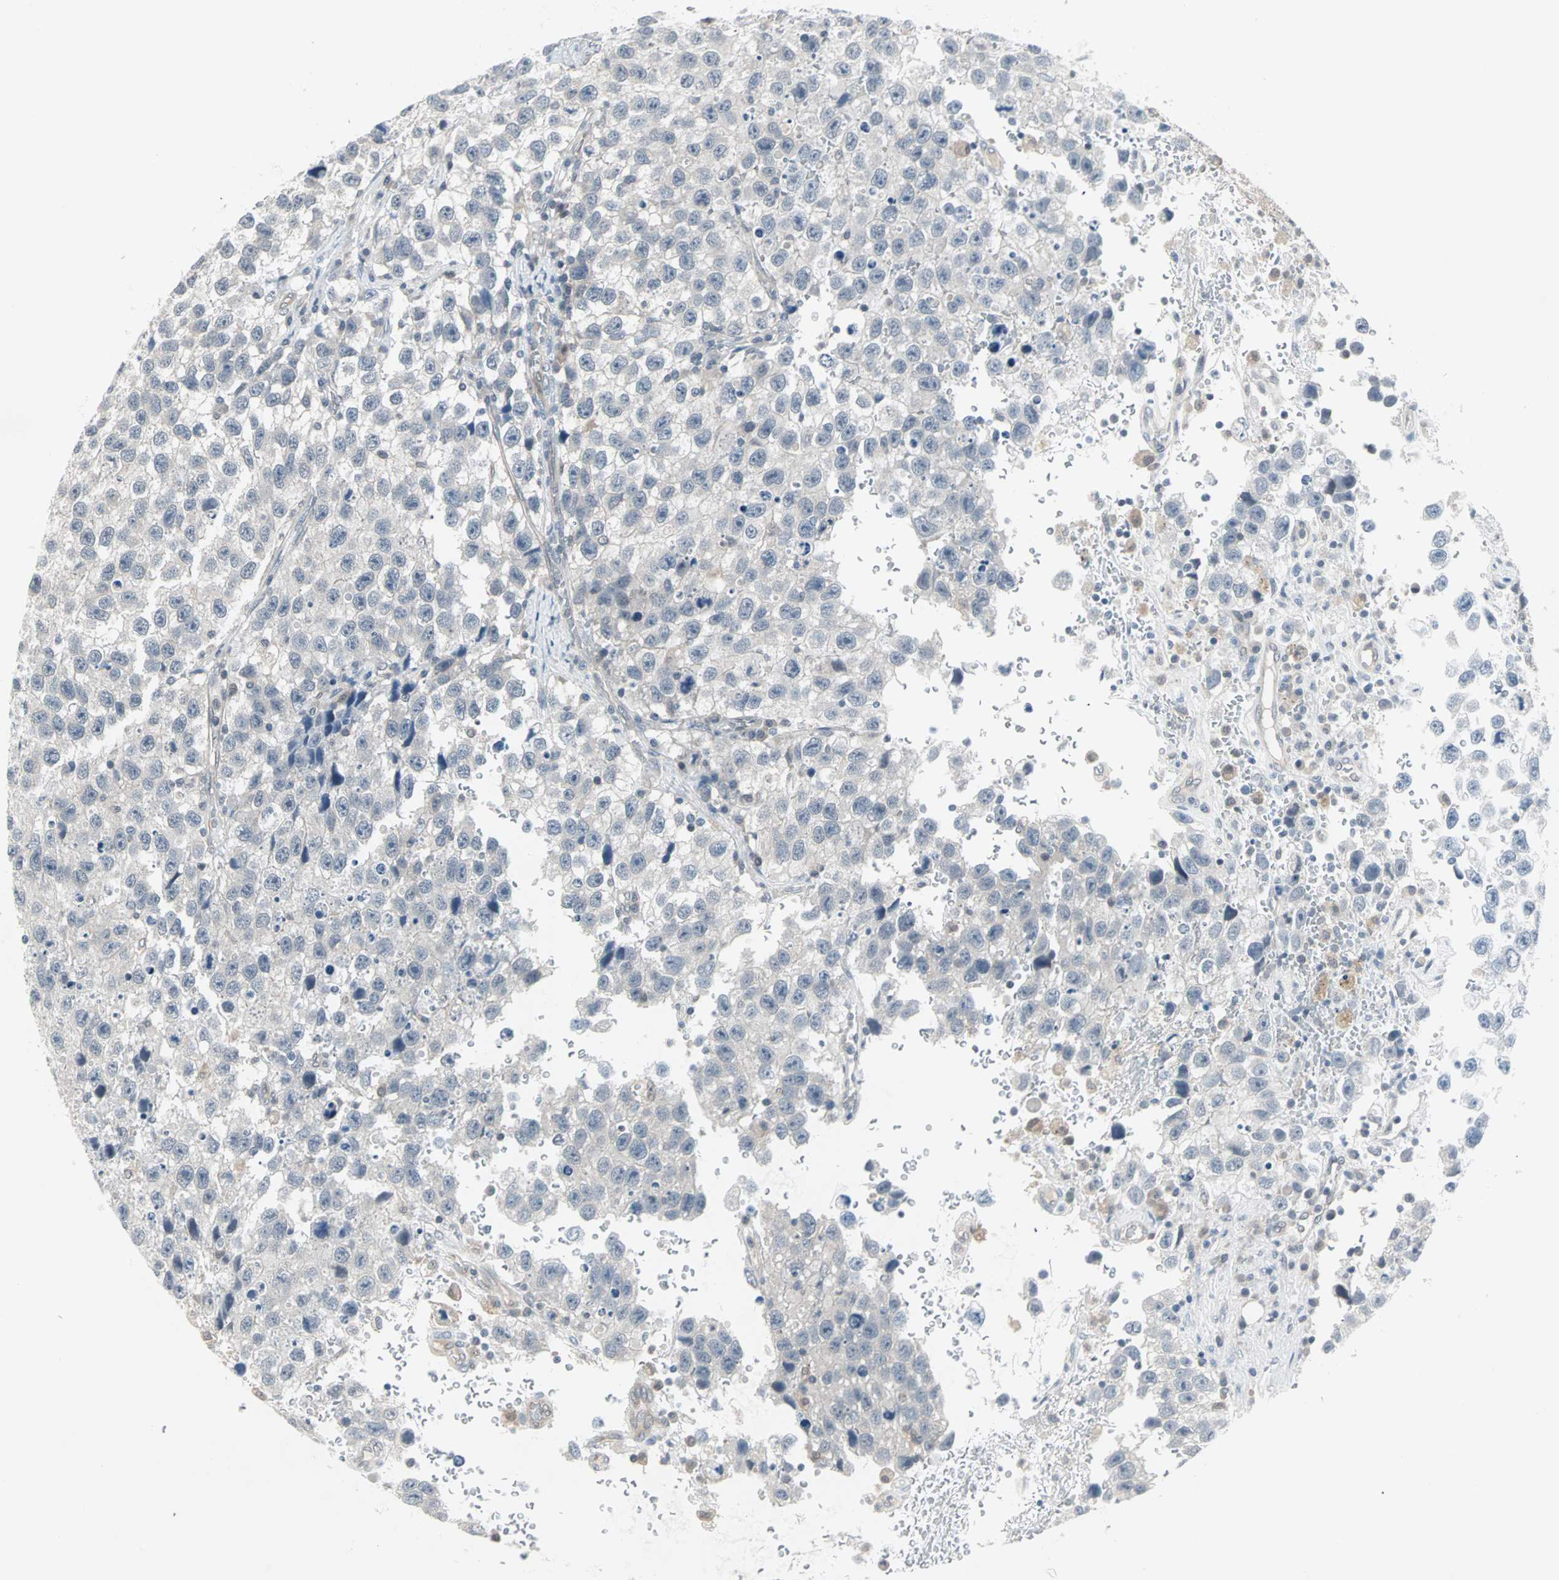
{"staining": {"intensity": "negative", "quantity": "none", "location": "none"}, "tissue": "testis cancer", "cell_type": "Tumor cells", "image_type": "cancer", "snomed": [{"axis": "morphology", "description": "Seminoma, NOS"}, {"axis": "topography", "description": "Testis"}], "caption": "Immunohistochemistry (IHC) of testis cancer (seminoma) demonstrates no expression in tumor cells.", "gene": "PTPA", "patient": {"sex": "male", "age": 33}}